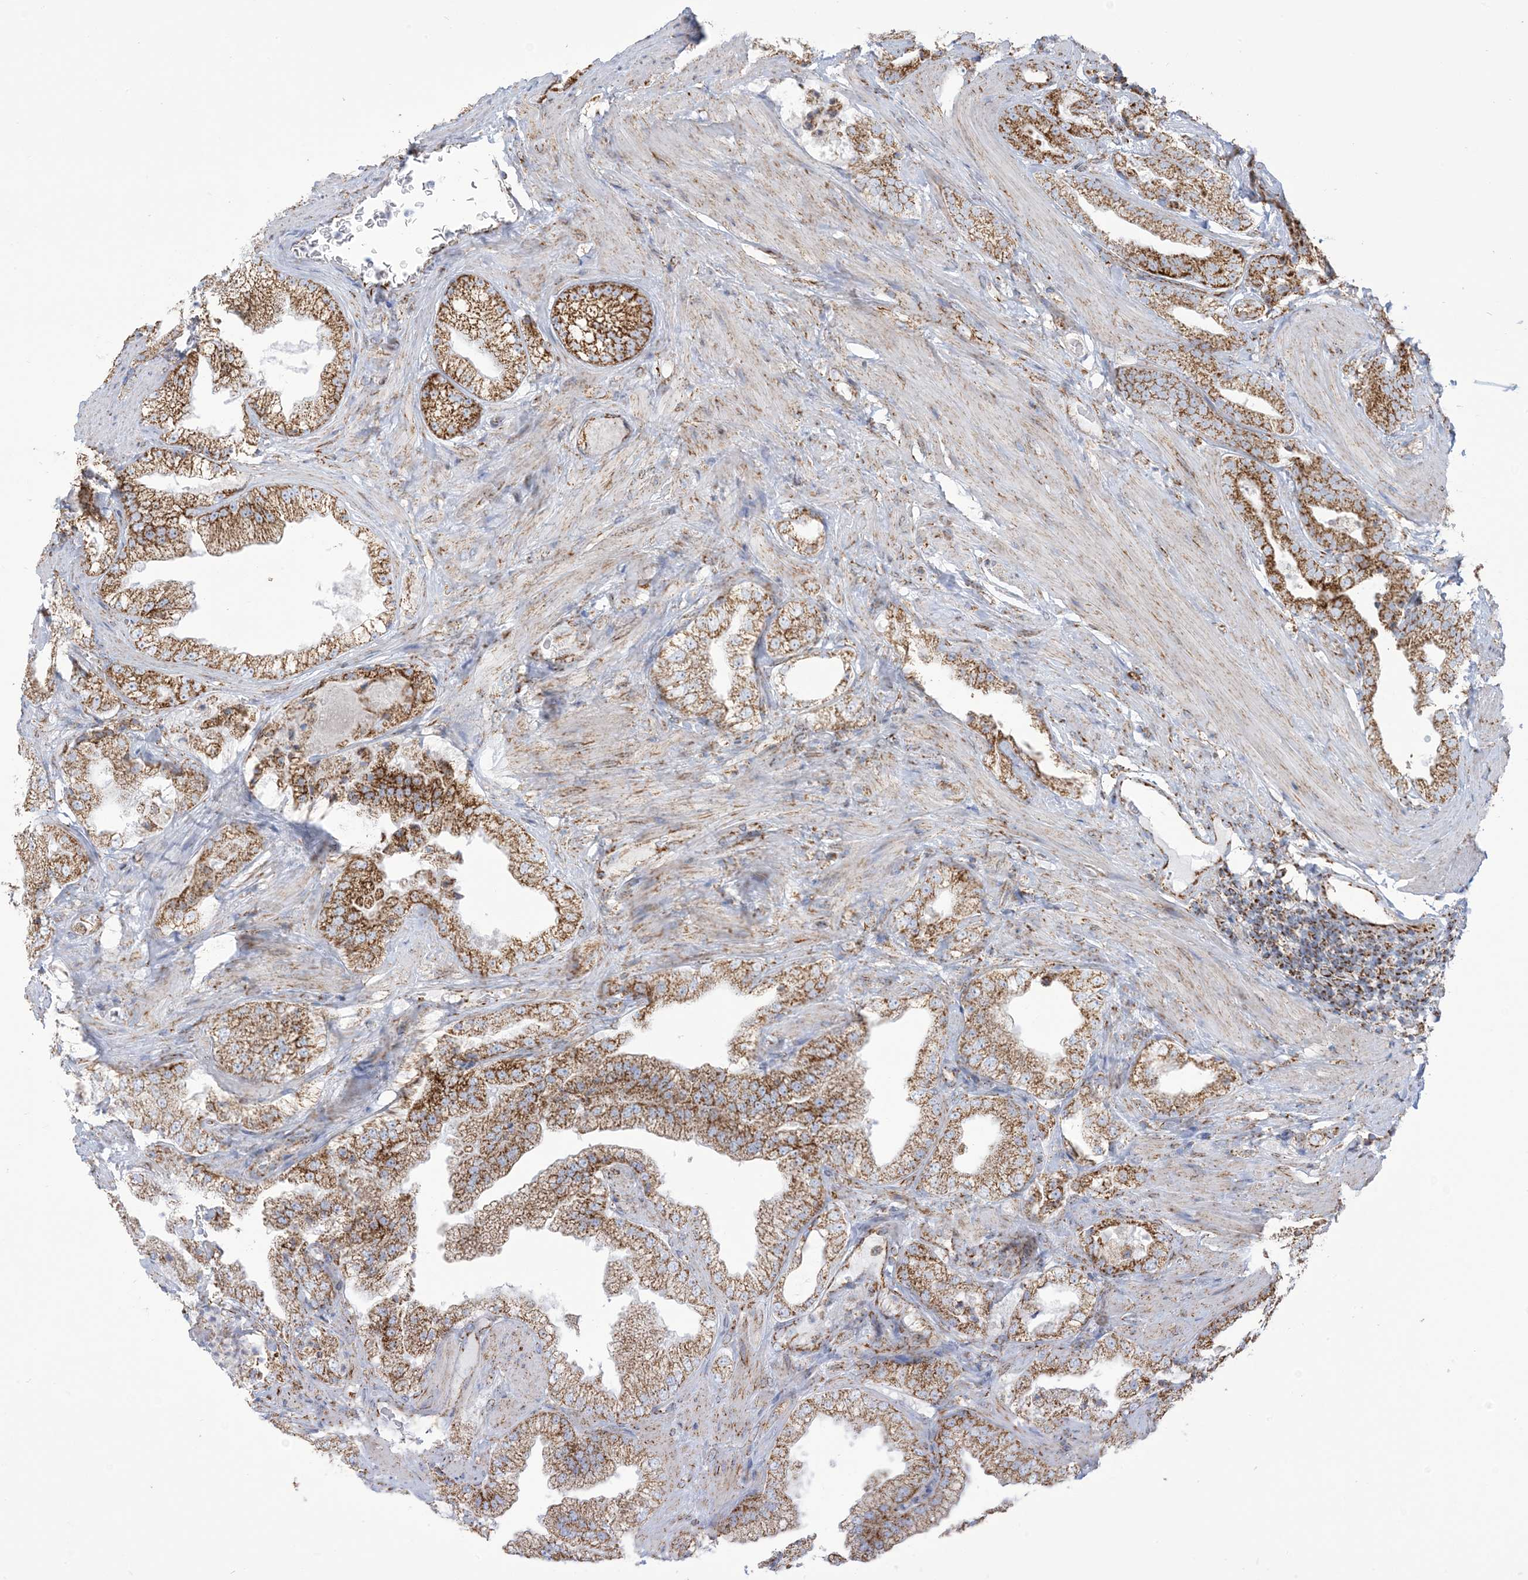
{"staining": {"intensity": "moderate", "quantity": ">75%", "location": "cytoplasmic/membranous"}, "tissue": "prostate cancer", "cell_type": "Tumor cells", "image_type": "cancer", "snomed": [{"axis": "morphology", "description": "Adenocarcinoma, High grade"}, {"axis": "topography", "description": "Prostate"}], "caption": "A brown stain labels moderate cytoplasmic/membranous positivity of a protein in prostate cancer (high-grade adenocarcinoma) tumor cells.", "gene": "SAMM50", "patient": {"sex": "male", "age": 58}}